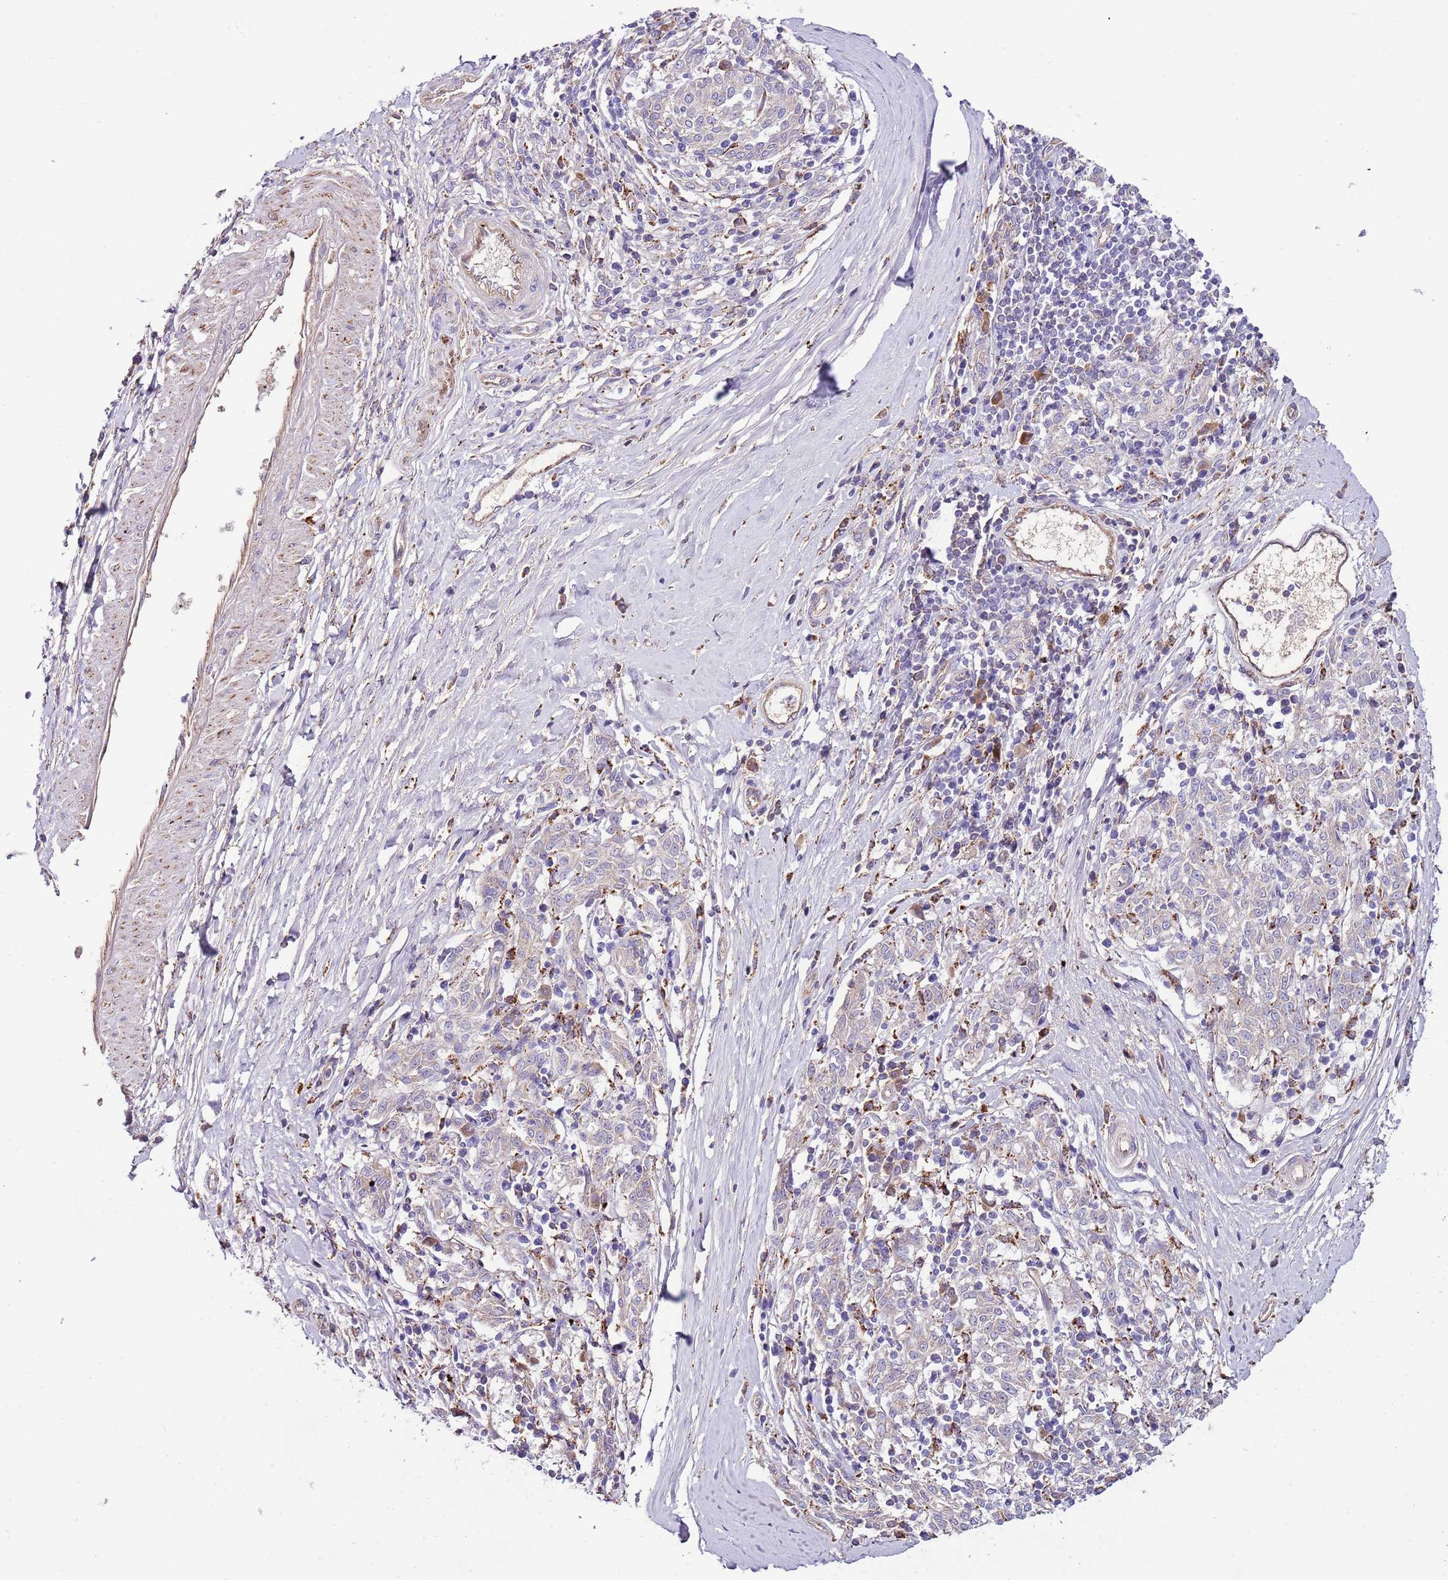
{"staining": {"intensity": "weak", "quantity": "<25%", "location": "cytoplasmic/membranous"}, "tissue": "melanoma", "cell_type": "Tumor cells", "image_type": "cancer", "snomed": [{"axis": "morphology", "description": "Malignant melanoma, NOS"}, {"axis": "topography", "description": "Skin"}], "caption": "Immunohistochemistry micrograph of melanoma stained for a protein (brown), which shows no positivity in tumor cells.", "gene": "DOCK6", "patient": {"sex": "female", "age": 72}}